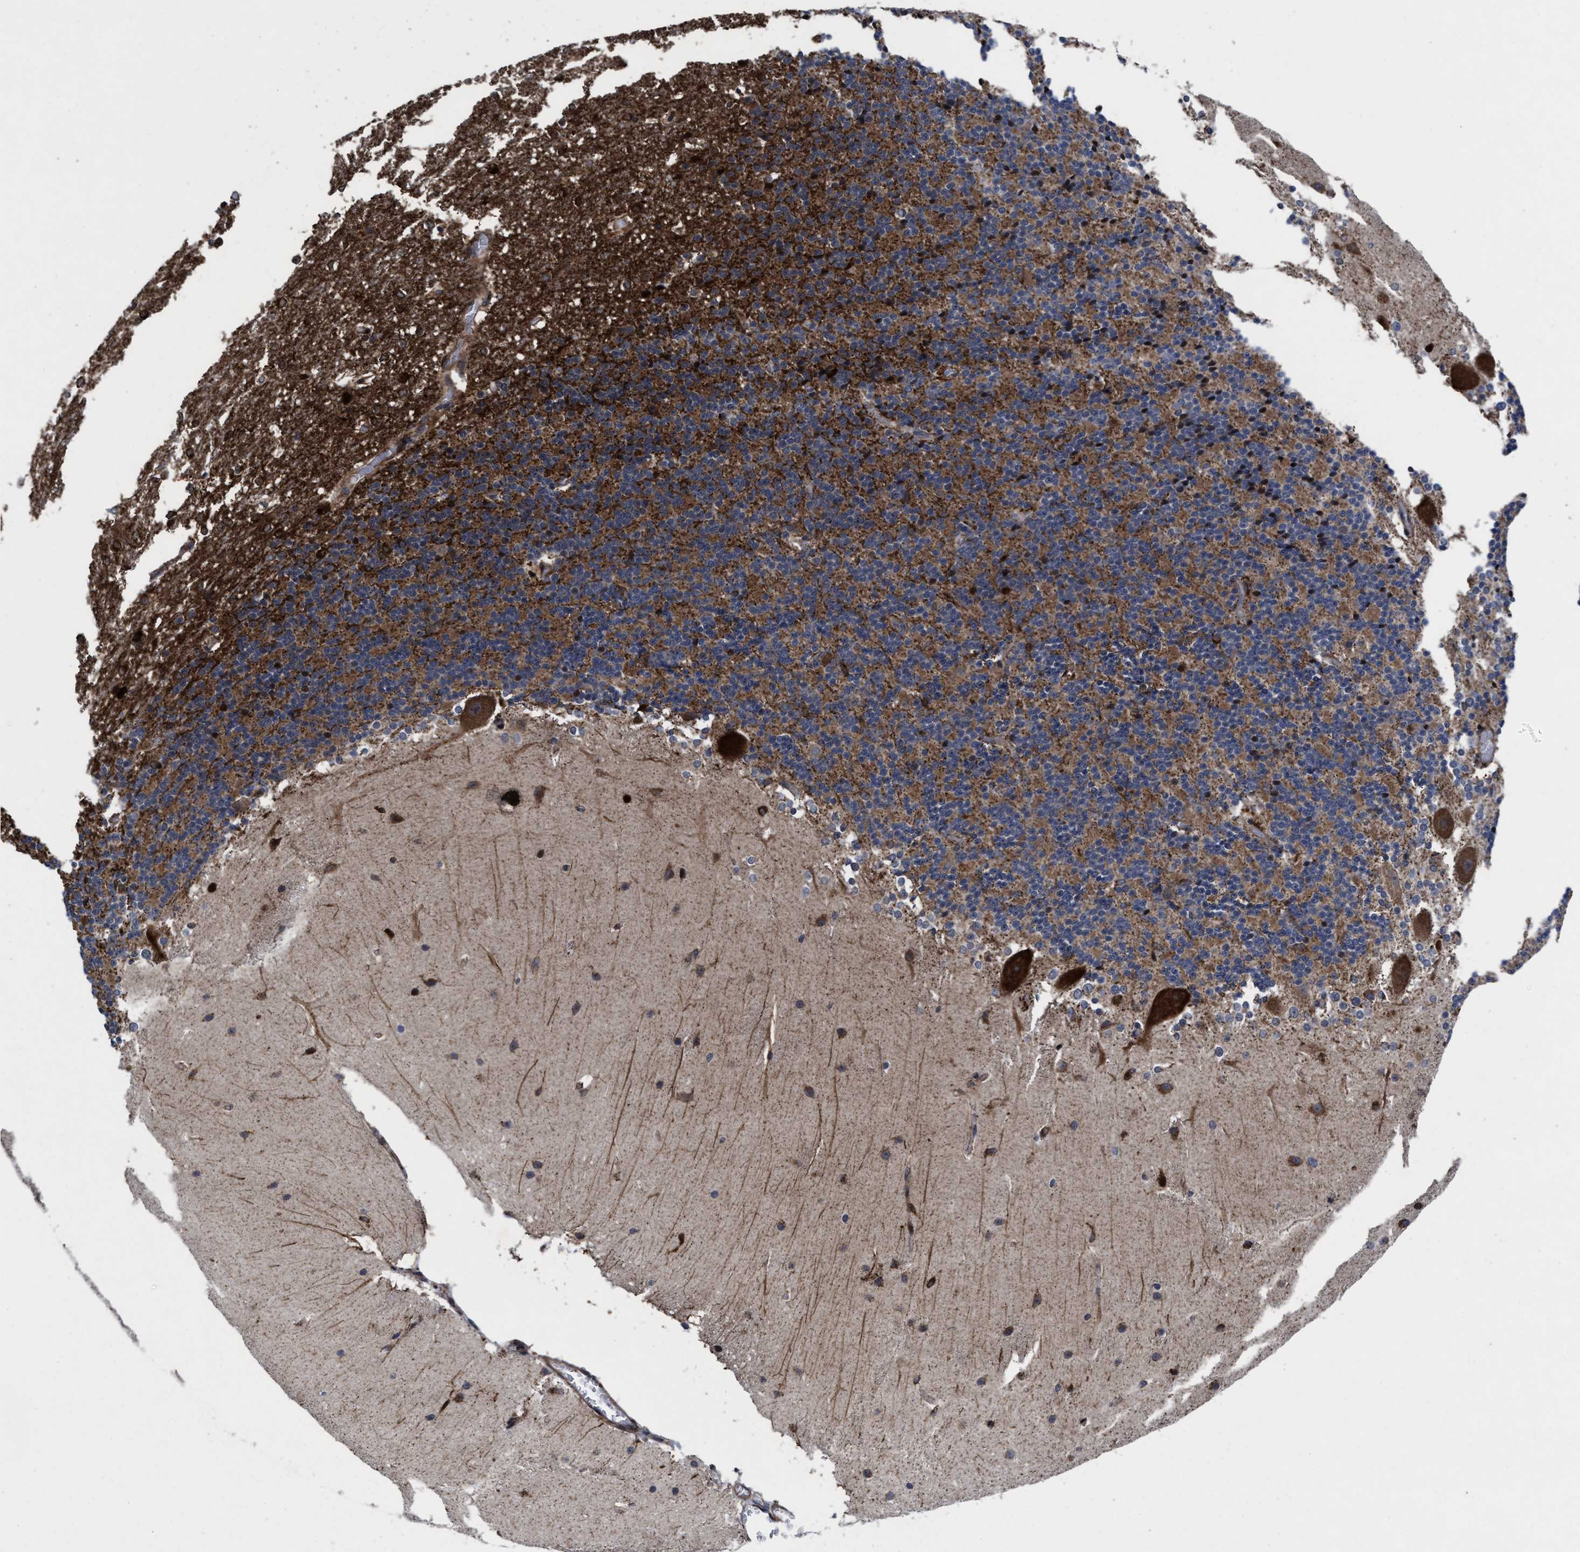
{"staining": {"intensity": "moderate", "quantity": ">75%", "location": "cytoplasmic/membranous"}, "tissue": "cerebellum", "cell_type": "Cells in granular layer", "image_type": "normal", "snomed": [{"axis": "morphology", "description": "Normal tissue, NOS"}, {"axis": "topography", "description": "Cerebellum"}], "caption": "The immunohistochemical stain highlights moderate cytoplasmic/membranous staining in cells in granular layer of benign cerebellum.", "gene": "MRPL50", "patient": {"sex": "female", "age": 19}}